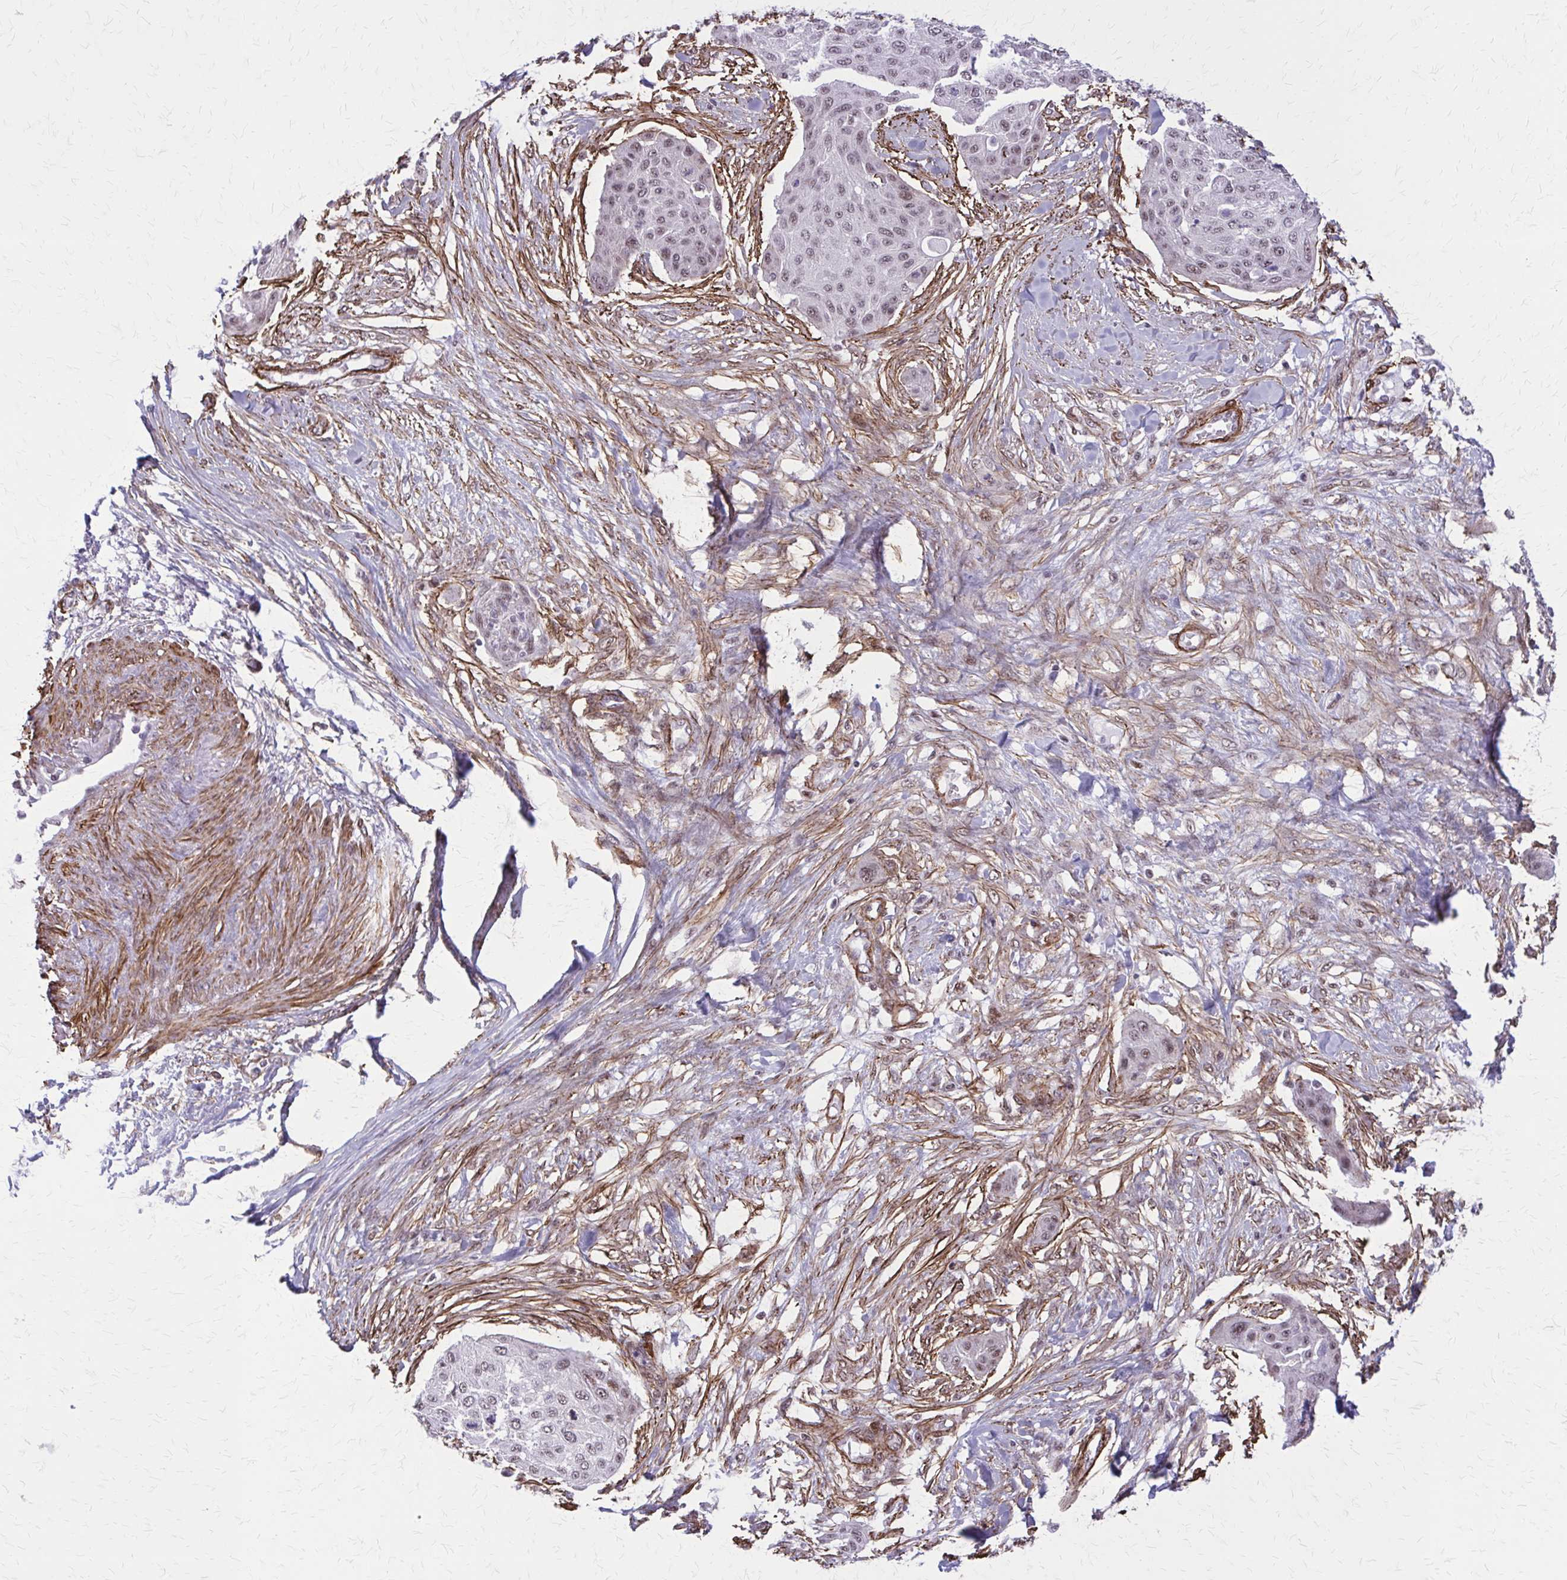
{"staining": {"intensity": "weak", "quantity": "25%-75%", "location": "nuclear"}, "tissue": "skin cancer", "cell_type": "Tumor cells", "image_type": "cancer", "snomed": [{"axis": "morphology", "description": "Squamous cell carcinoma, NOS"}, {"axis": "topography", "description": "Skin"}], "caption": "This micrograph demonstrates immunohistochemistry staining of skin squamous cell carcinoma, with low weak nuclear staining in approximately 25%-75% of tumor cells.", "gene": "NRBF2", "patient": {"sex": "female", "age": 87}}